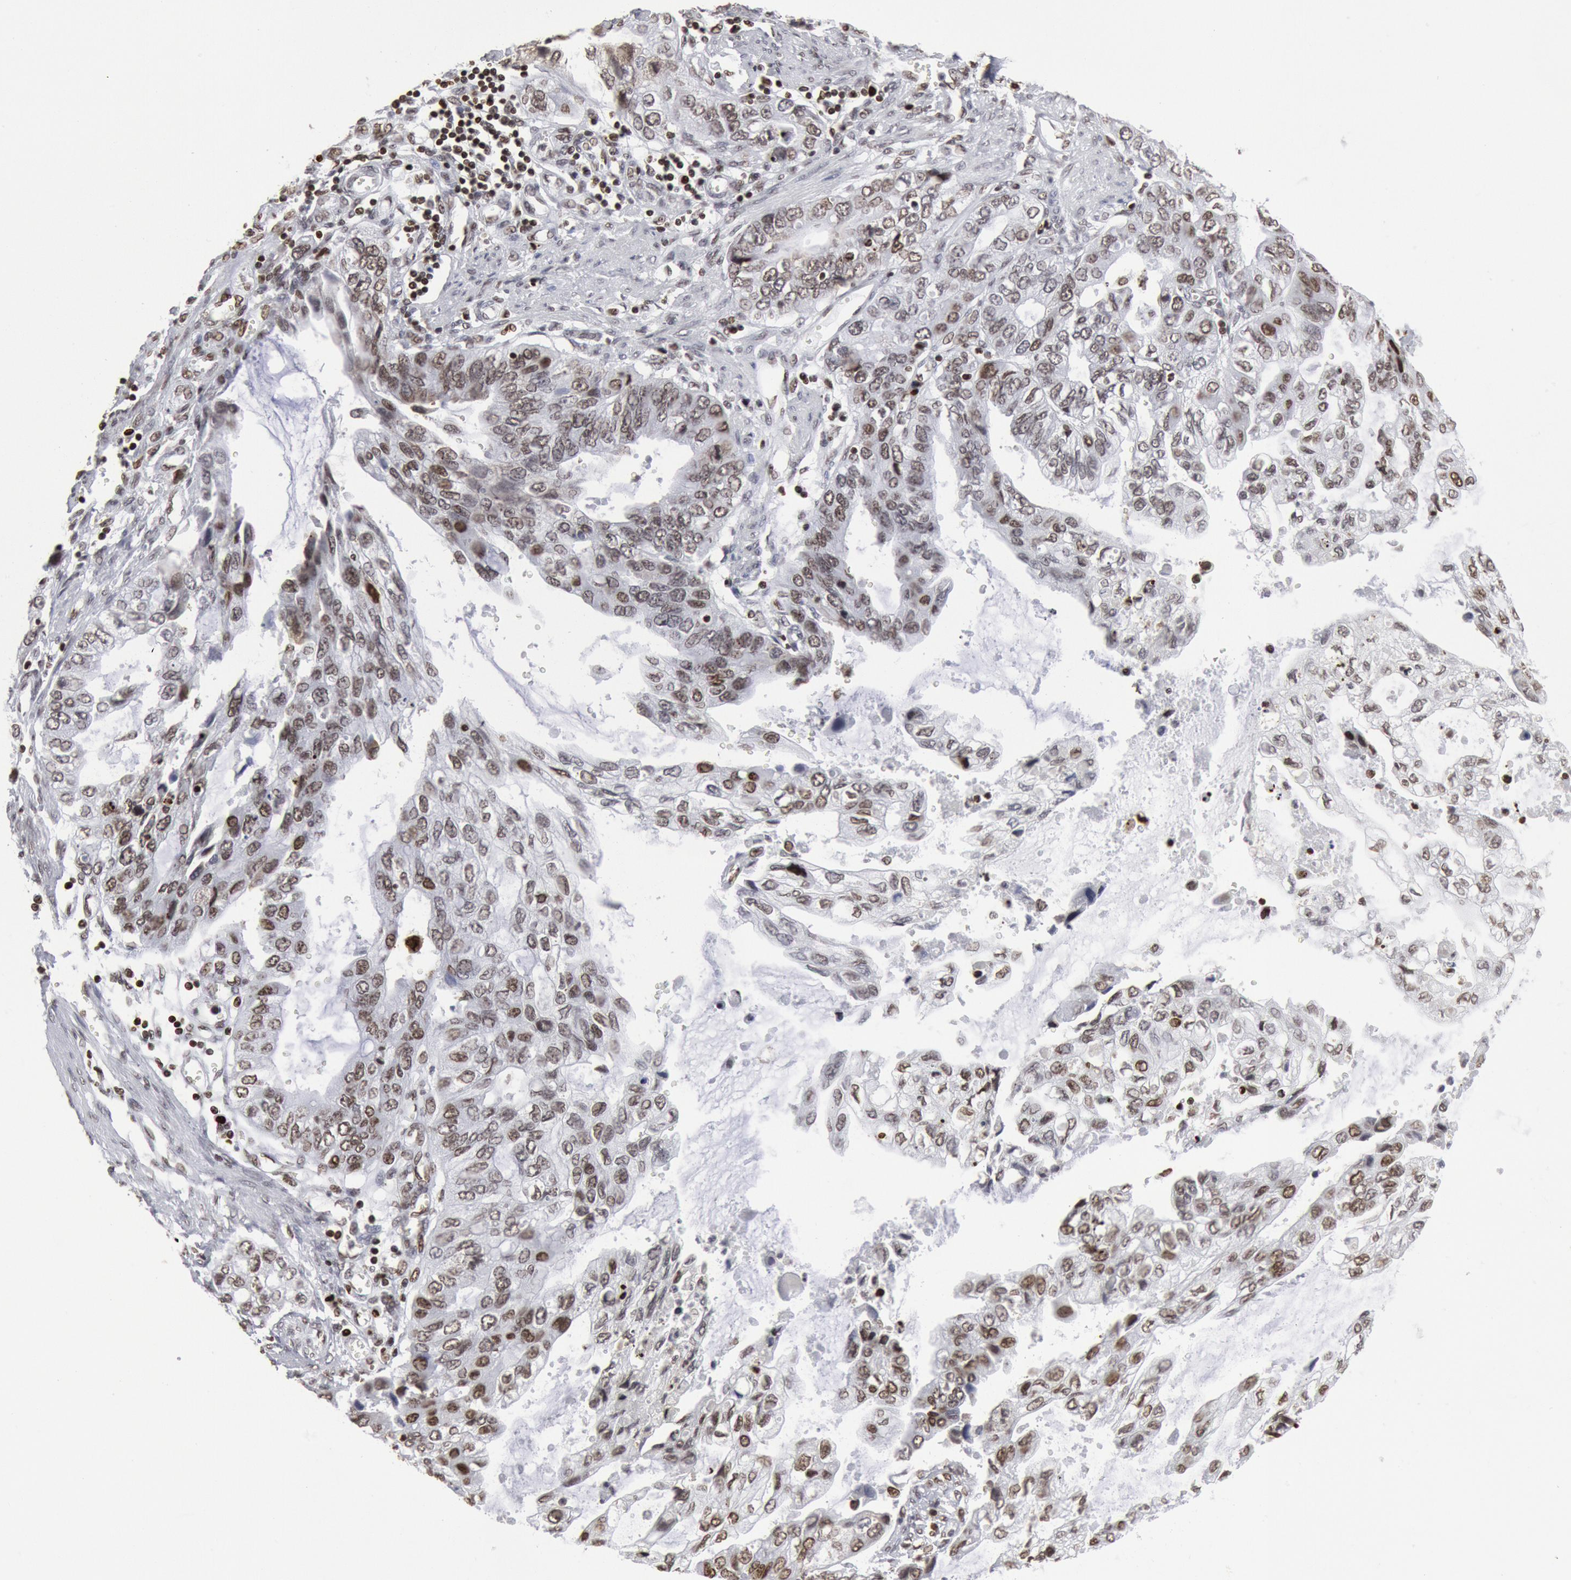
{"staining": {"intensity": "moderate", "quantity": "25%-75%", "location": "nuclear"}, "tissue": "stomach cancer", "cell_type": "Tumor cells", "image_type": "cancer", "snomed": [{"axis": "morphology", "description": "Adenocarcinoma, NOS"}, {"axis": "topography", "description": "Stomach, upper"}], "caption": "Stomach cancer tissue displays moderate nuclear positivity in about 25%-75% of tumor cells, visualized by immunohistochemistry.", "gene": "SUB1", "patient": {"sex": "female", "age": 52}}